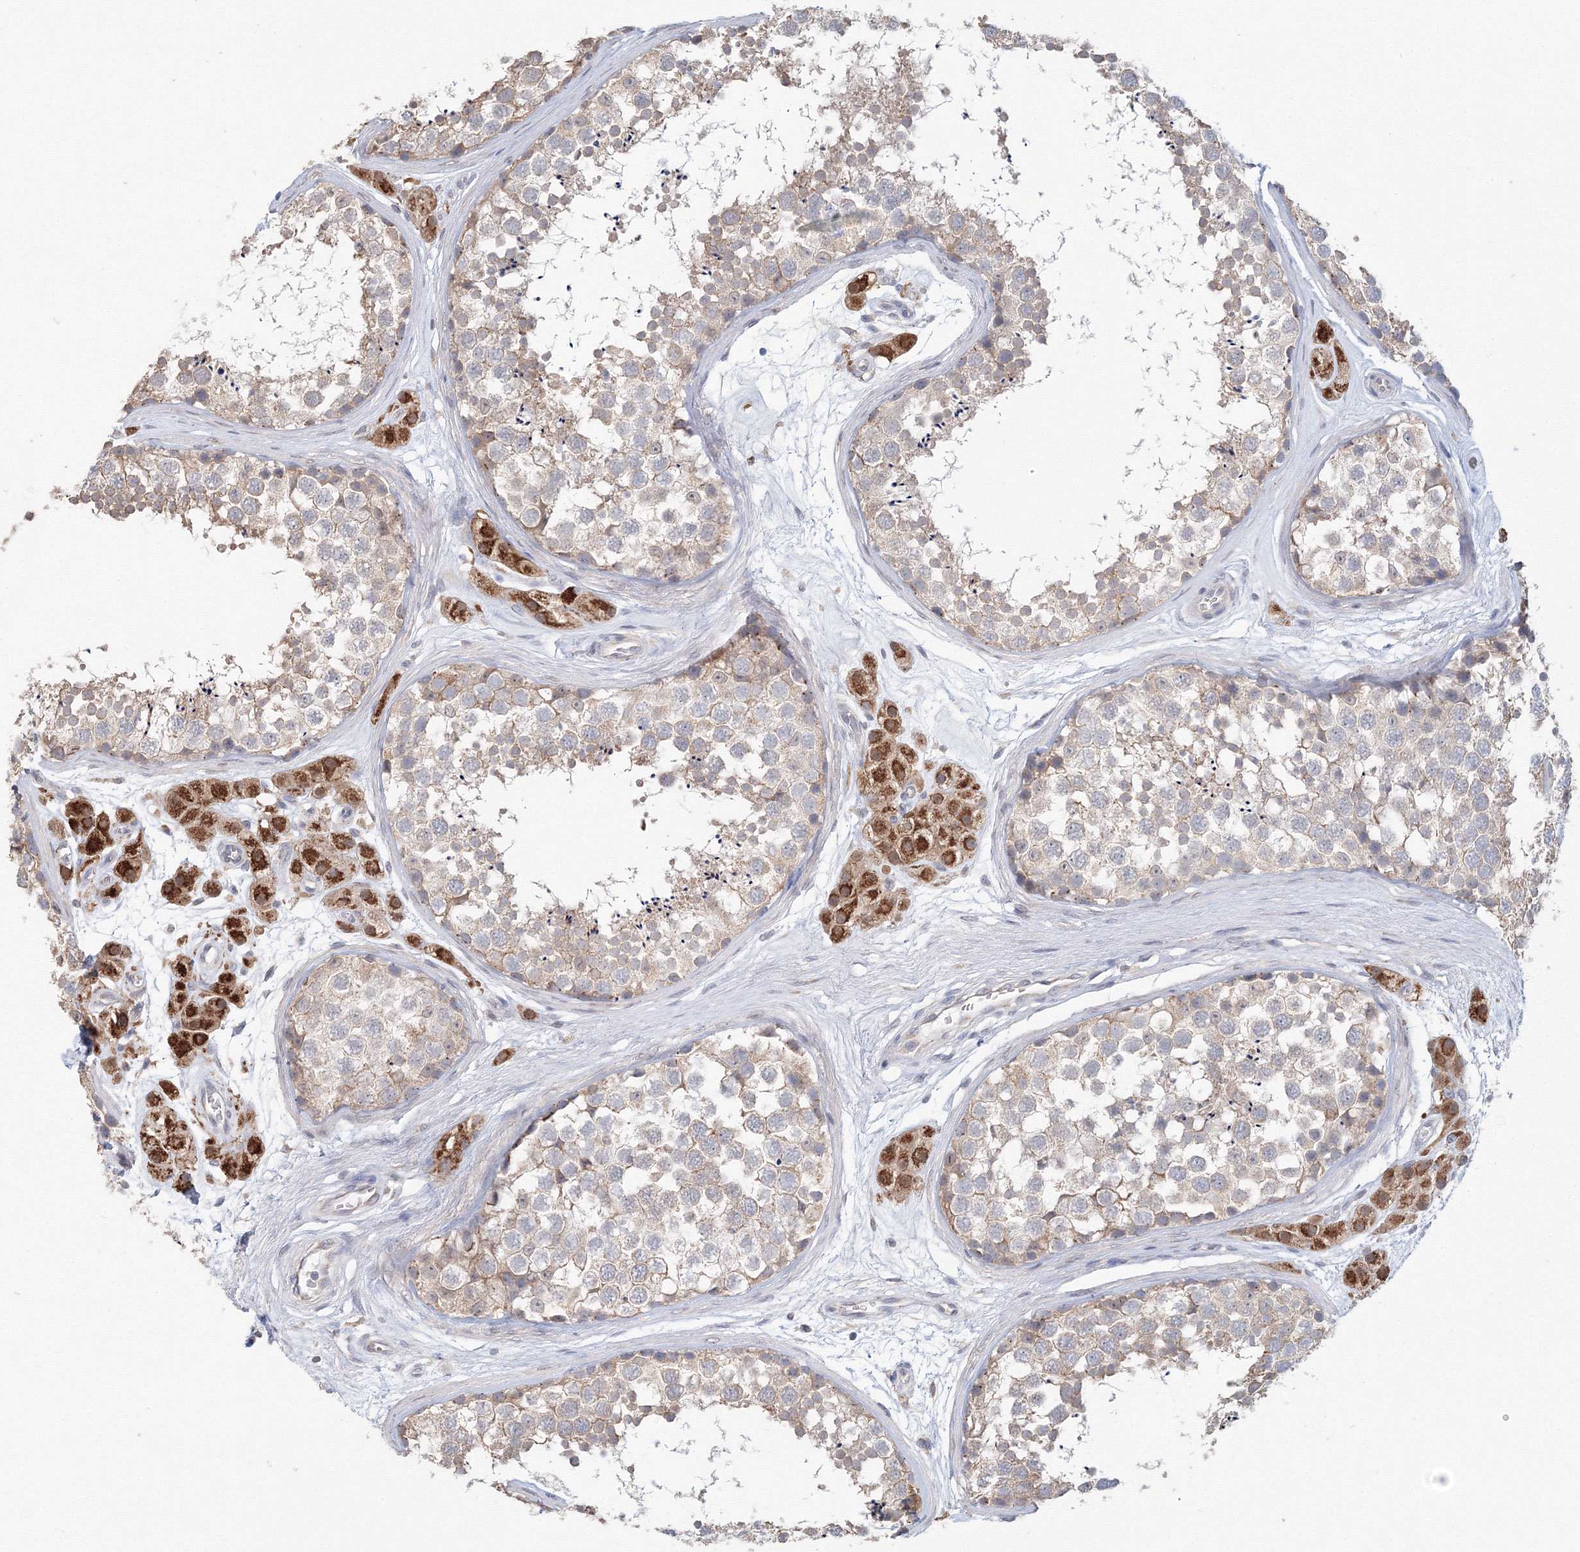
{"staining": {"intensity": "weak", "quantity": "25%-75%", "location": "cytoplasmic/membranous"}, "tissue": "testis", "cell_type": "Cells in seminiferous ducts", "image_type": "normal", "snomed": [{"axis": "morphology", "description": "Normal tissue, NOS"}, {"axis": "topography", "description": "Testis"}], "caption": "DAB immunohistochemical staining of normal human testis reveals weak cytoplasmic/membranous protein positivity in approximately 25%-75% of cells in seminiferous ducts. (brown staining indicates protein expression, while blue staining denotes nuclei).", "gene": "DHRS12", "patient": {"sex": "male", "age": 56}}